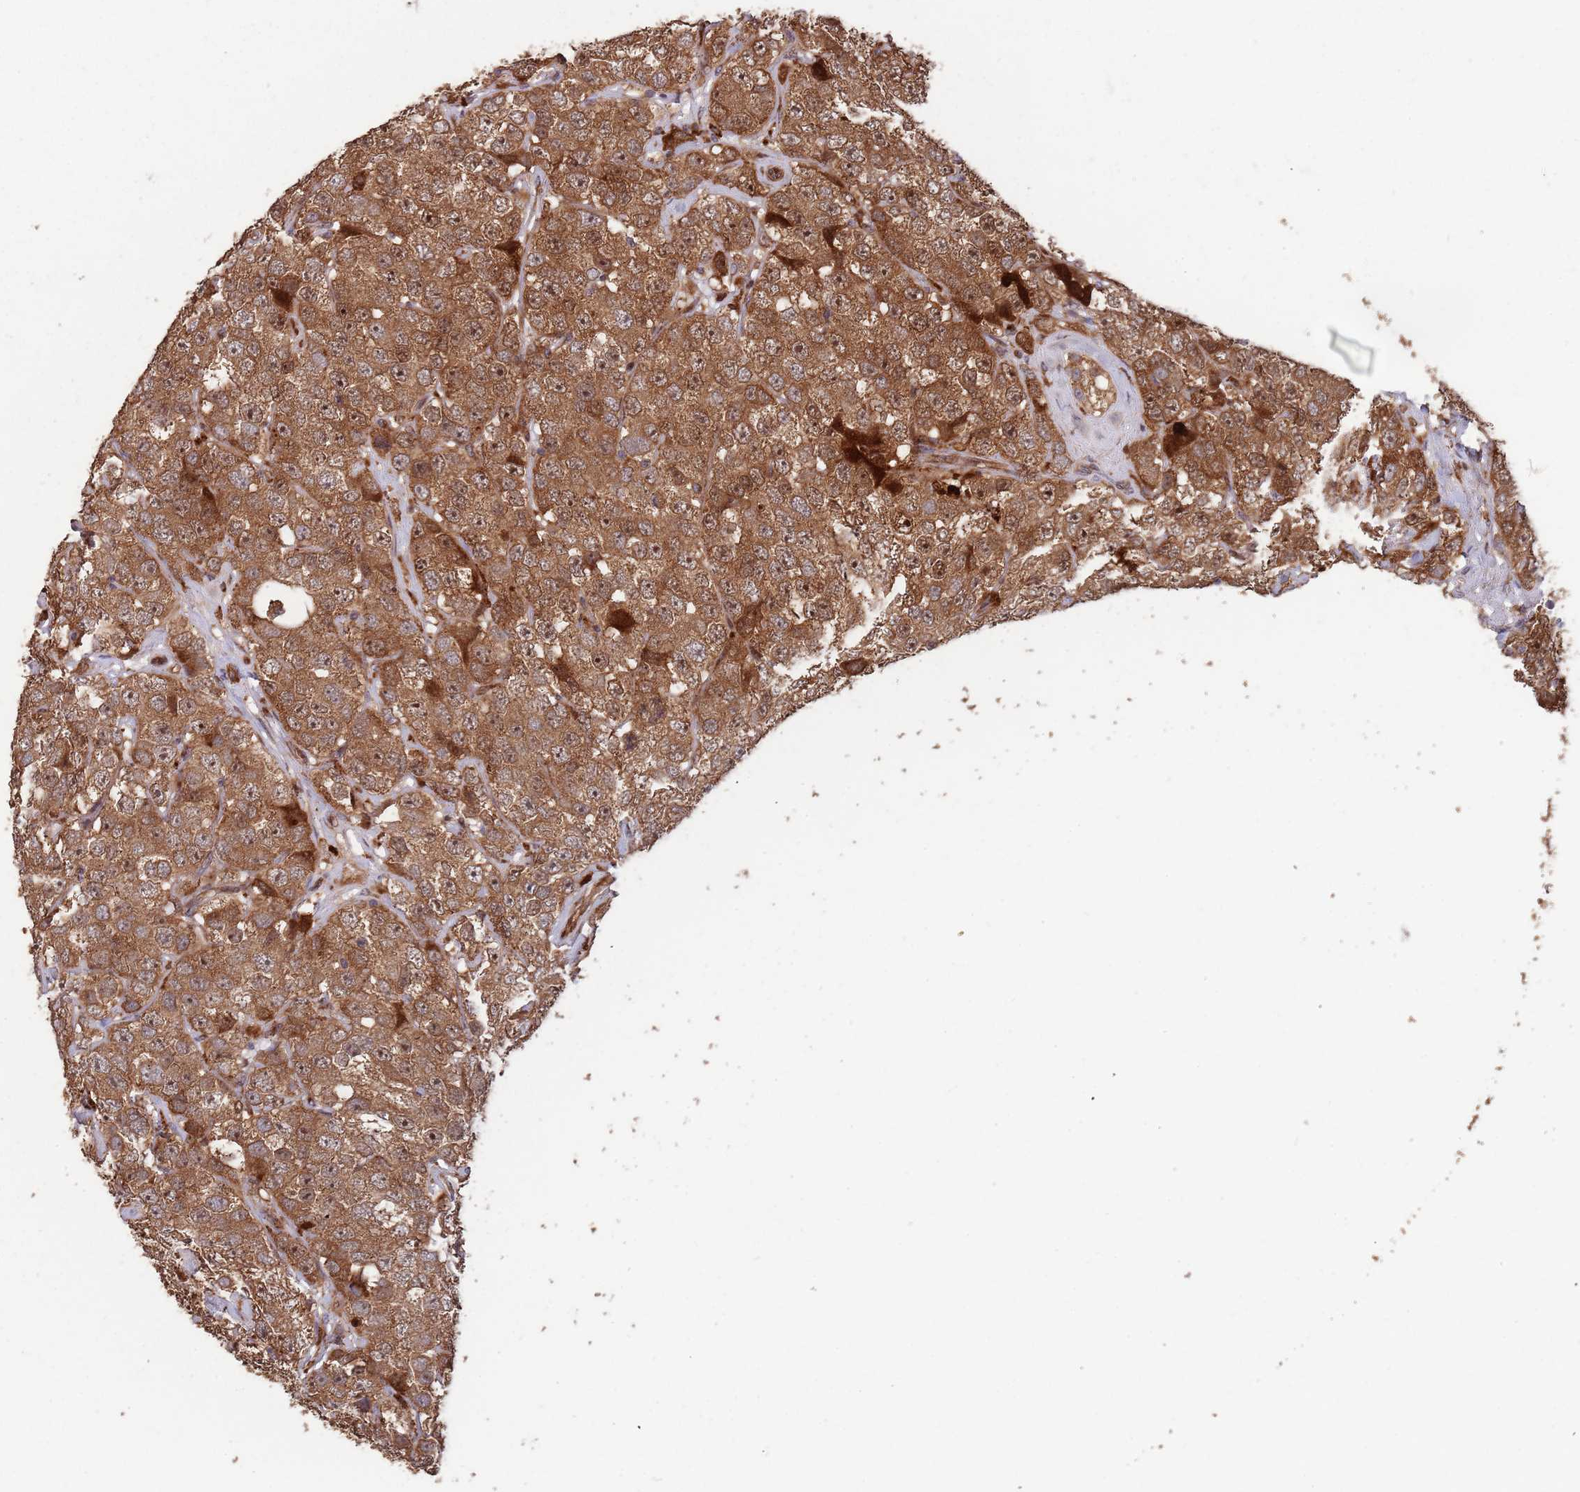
{"staining": {"intensity": "moderate", "quantity": ">75%", "location": "cytoplasmic/membranous,nuclear"}, "tissue": "testis cancer", "cell_type": "Tumor cells", "image_type": "cancer", "snomed": [{"axis": "morphology", "description": "Seminoma, NOS"}, {"axis": "topography", "description": "Testis"}], "caption": "A micrograph showing moderate cytoplasmic/membranous and nuclear staining in approximately >75% of tumor cells in testis seminoma, as visualized by brown immunohistochemical staining.", "gene": "ZNF428", "patient": {"sex": "male", "age": 28}}